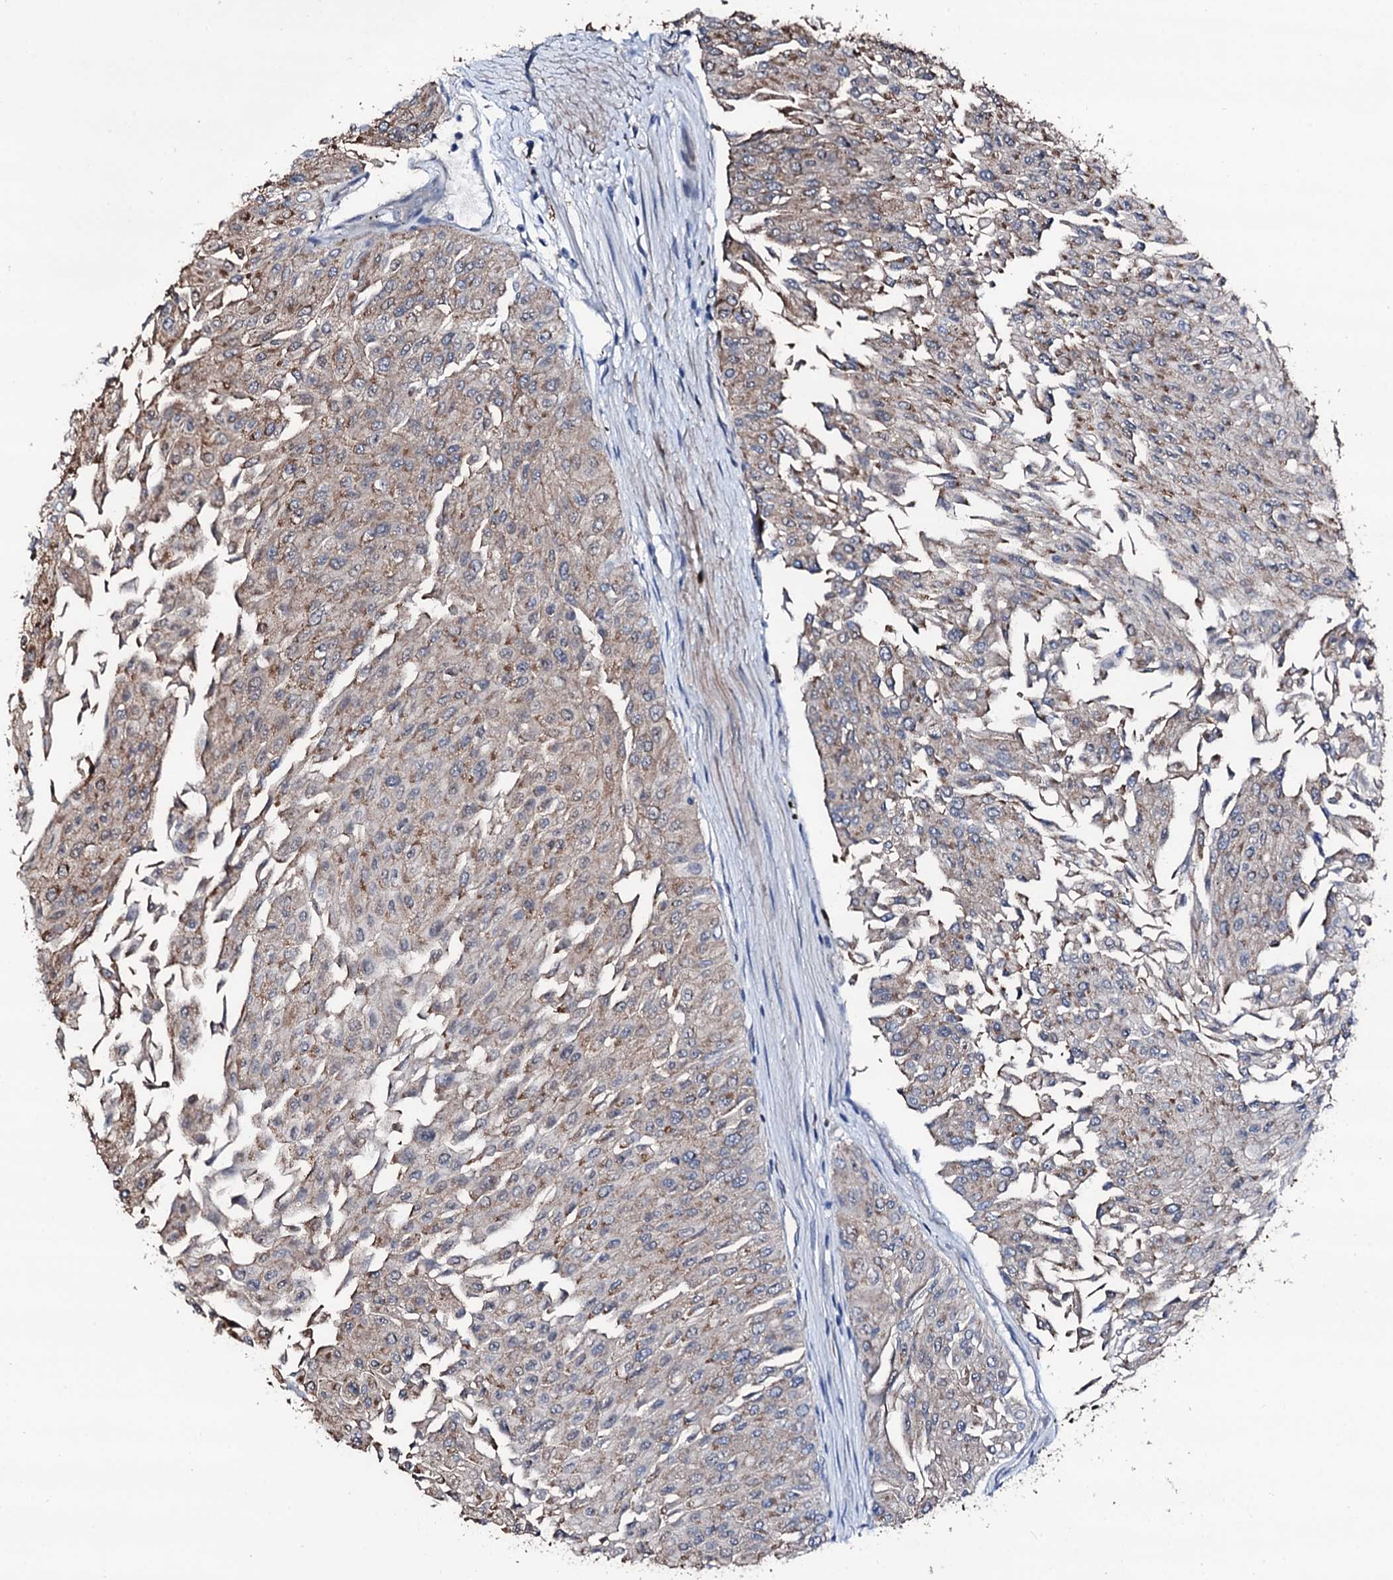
{"staining": {"intensity": "moderate", "quantity": "25%-75%", "location": "cytoplasmic/membranous"}, "tissue": "urothelial cancer", "cell_type": "Tumor cells", "image_type": "cancer", "snomed": [{"axis": "morphology", "description": "Urothelial carcinoma, Low grade"}, {"axis": "topography", "description": "Urinary bladder"}], "caption": "Urothelial cancer stained with a brown dye exhibits moderate cytoplasmic/membranous positive expression in about 25%-75% of tumor cells.", "gene": "TRAFD1", "patient": {"sex": "male", "age": 67}}